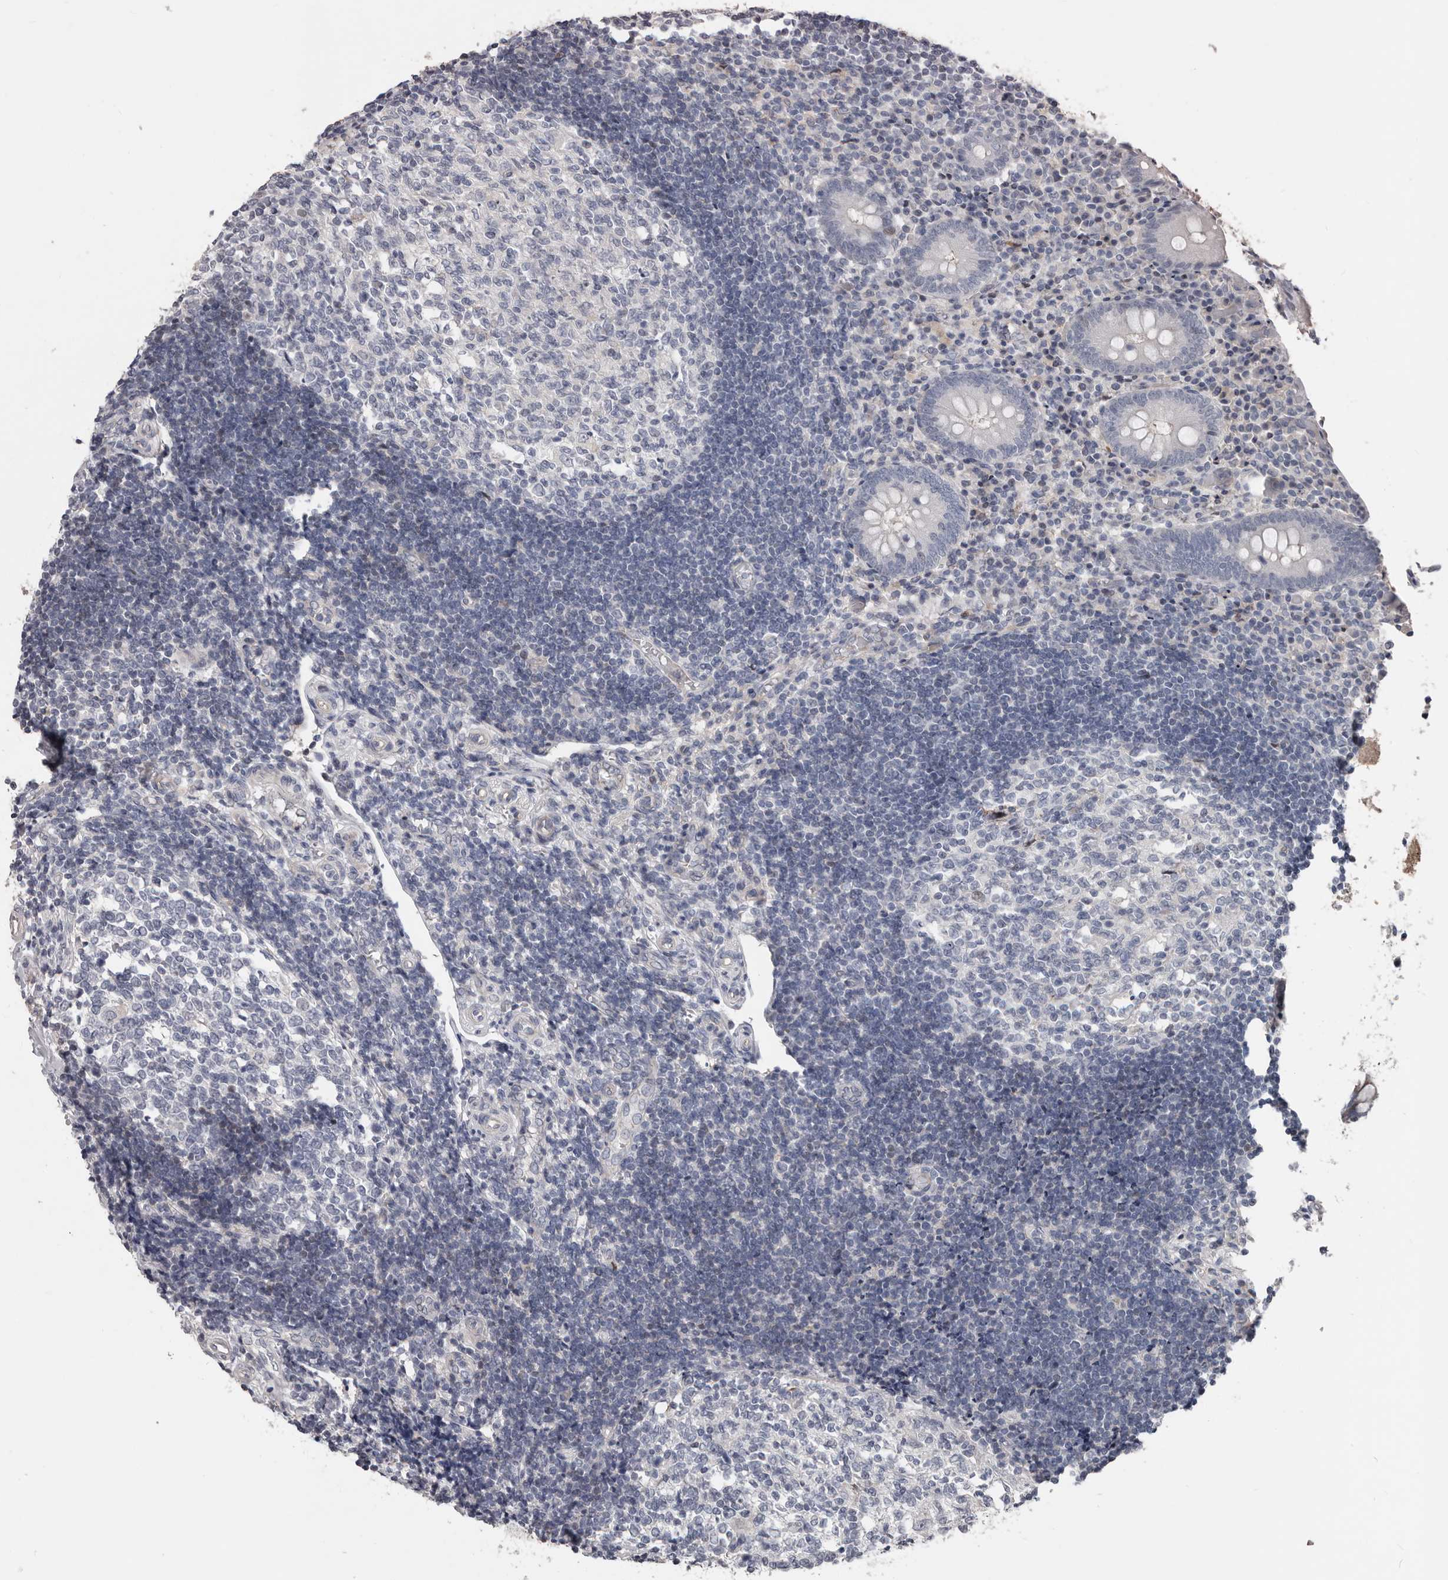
{"staining": {"intensity": "negative", "quantity": "none", "location": "none"}, "tissue": "appendix", "cell_type": "Glandular cells", "image_type": "normal", "snomed": [{"axis": "morphology", "description": "Normal tissue, NOS"}, {"axis": "topography", "description": "Appendix"}], "caption": "The immunohistochemistry (IHC) photomicrograph has no significant staining in glandular cells of appendix. The staining is performed using DAB (3,3'-diaminobenzidine) brown chromogen with nuclei counter-stained in using hematoxylin.", "gene": "RNF217", "patient": {"sex": "female", "age": 17}}